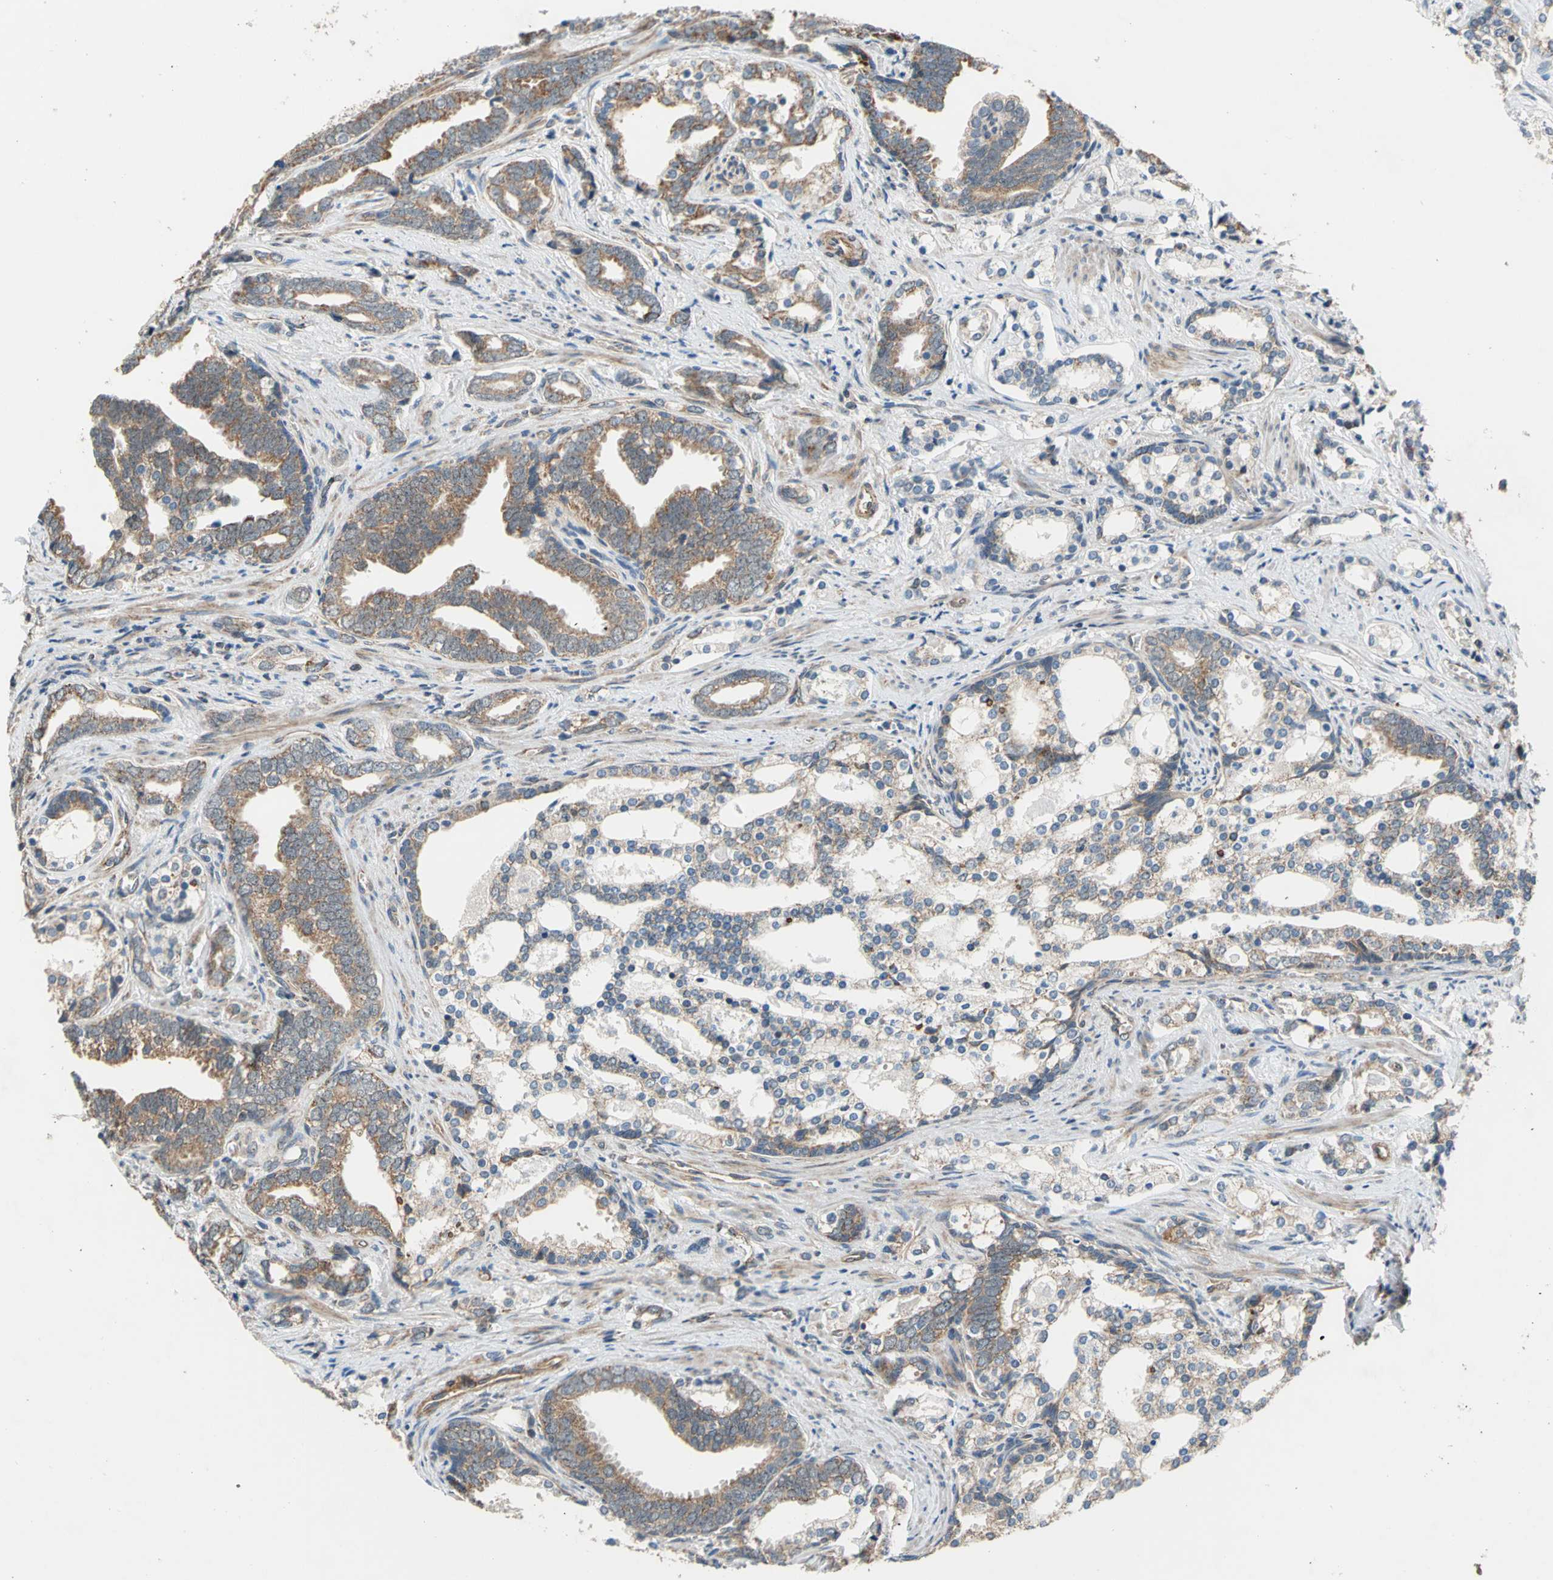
{"staining": {"intensity": "moderate", "quantity": ">75%", "location": "cytoplasmic/membranous"}, "tissue": "prostate cancer", "cell_type": "Tumor cells", "image_type": "cancer", "snomed": [{"axis": "morphology", "description": "Adenocarcinoma, Medium grade"}, {"axis": "topography", "description": "Prostate"}], "caption": "Human prostate cancer (medium-grade adenocarcinoma) stained for a protein (brown) shows moderate cytoplasmic/membranous positive positivity in approximately >75% of tumor cells.", "gene": "MRPS22", "patient": {"sex": "male", "age": 67}}